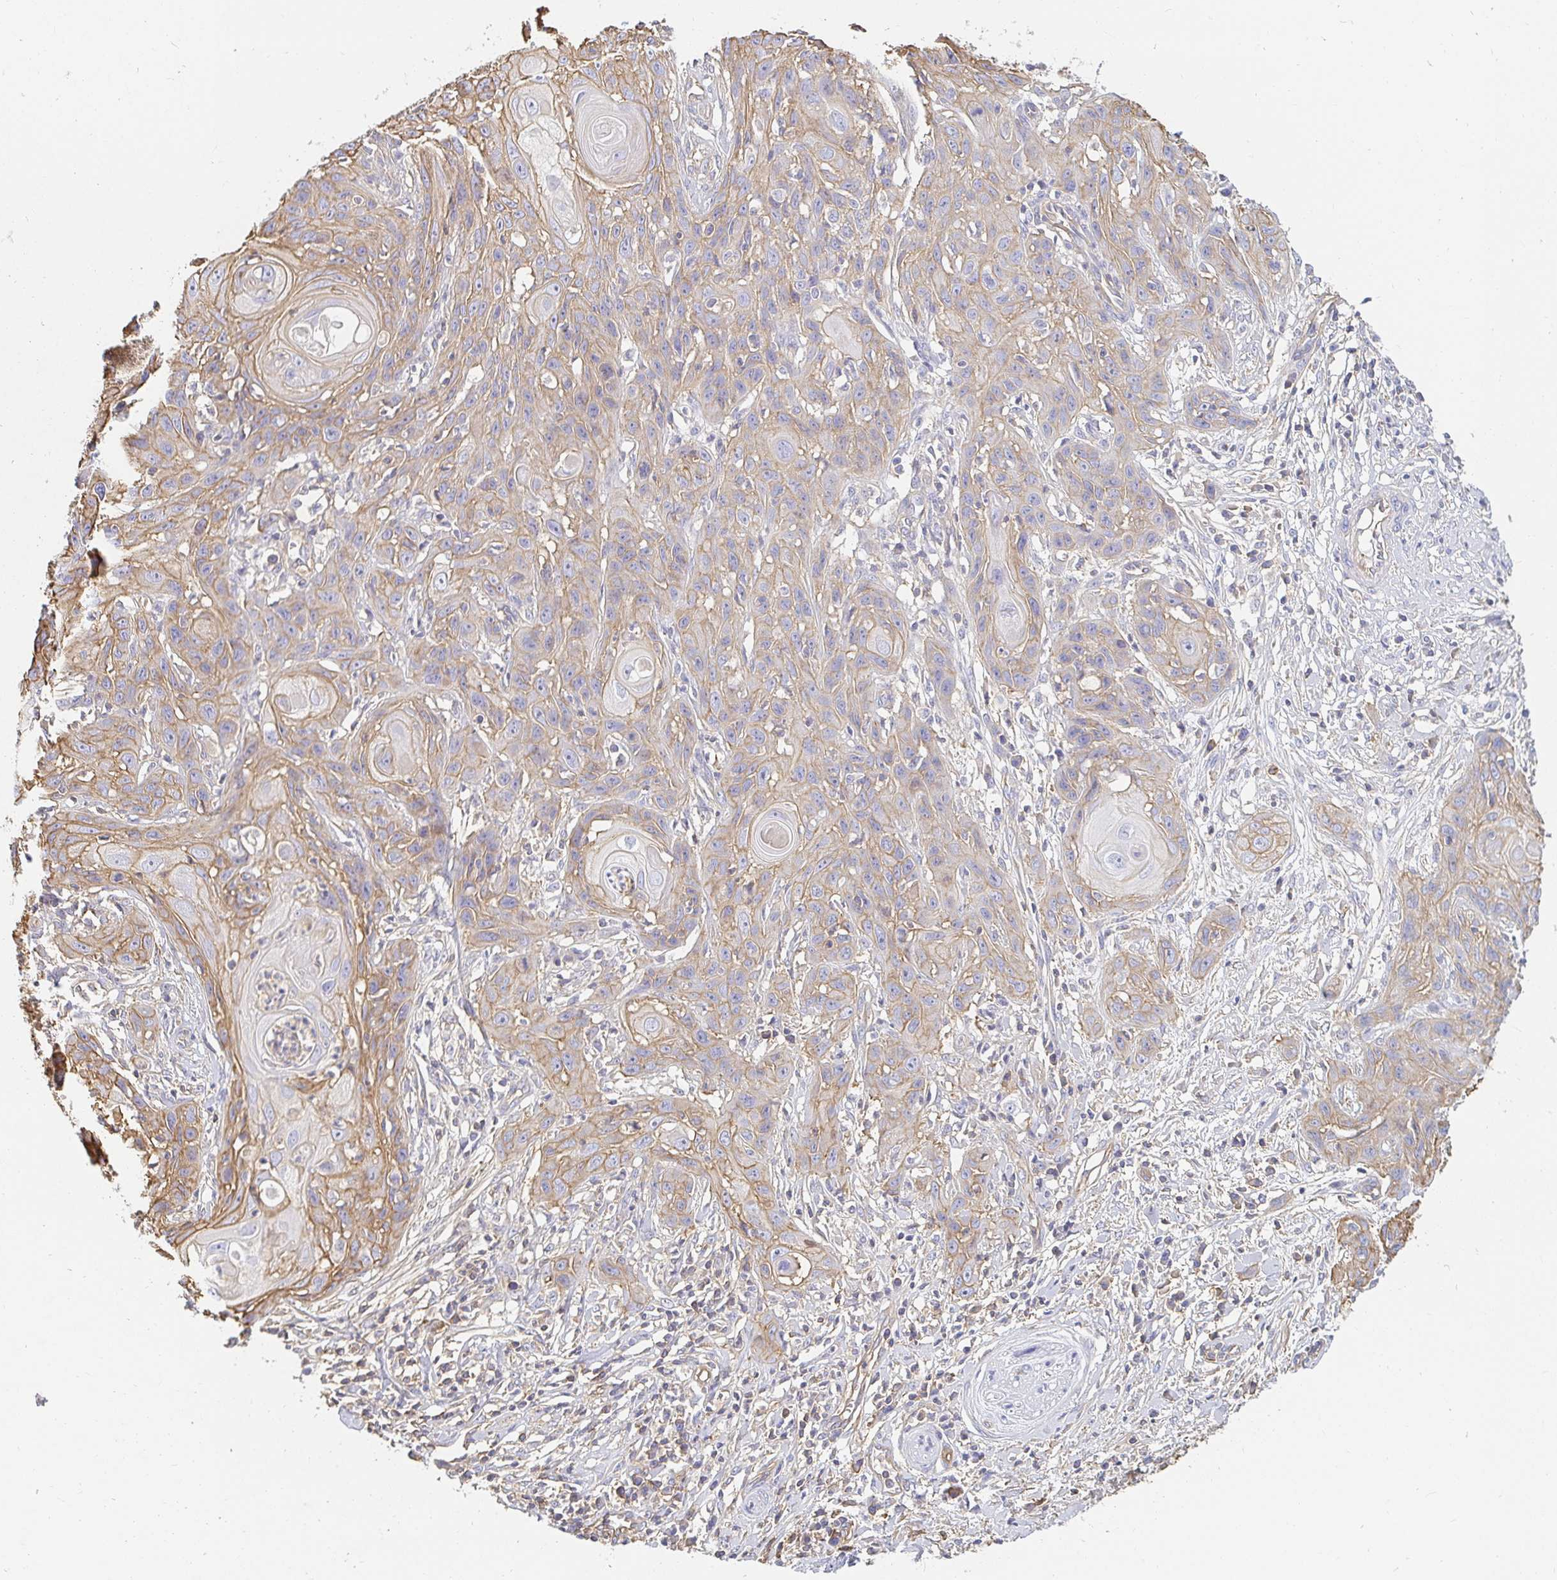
{"staining": {"intensity": "moderate", "quantity": "<25%", "location": "cytoplasmic/membranous"}, "tissue": "skin cancer", "cell_type": "Tumor cells", "image_type": "cancer", "snomed": [{"axis": "morphology", "description": "Squamous cell carcinoma, NOS"}, {"axis": "topography", "description": "Skin"}, {"axis": "topography", "description": "Vulva"}], "caption": "Protein expression by immunohistochemistry (IHC) shows moderate cytoplasmic/membranous staining in approximately <25% of tumor cells in skin squamous cell carcinoma.", "gene": "TSPAN19", "patient": {"sex": "female", "age": 83}}